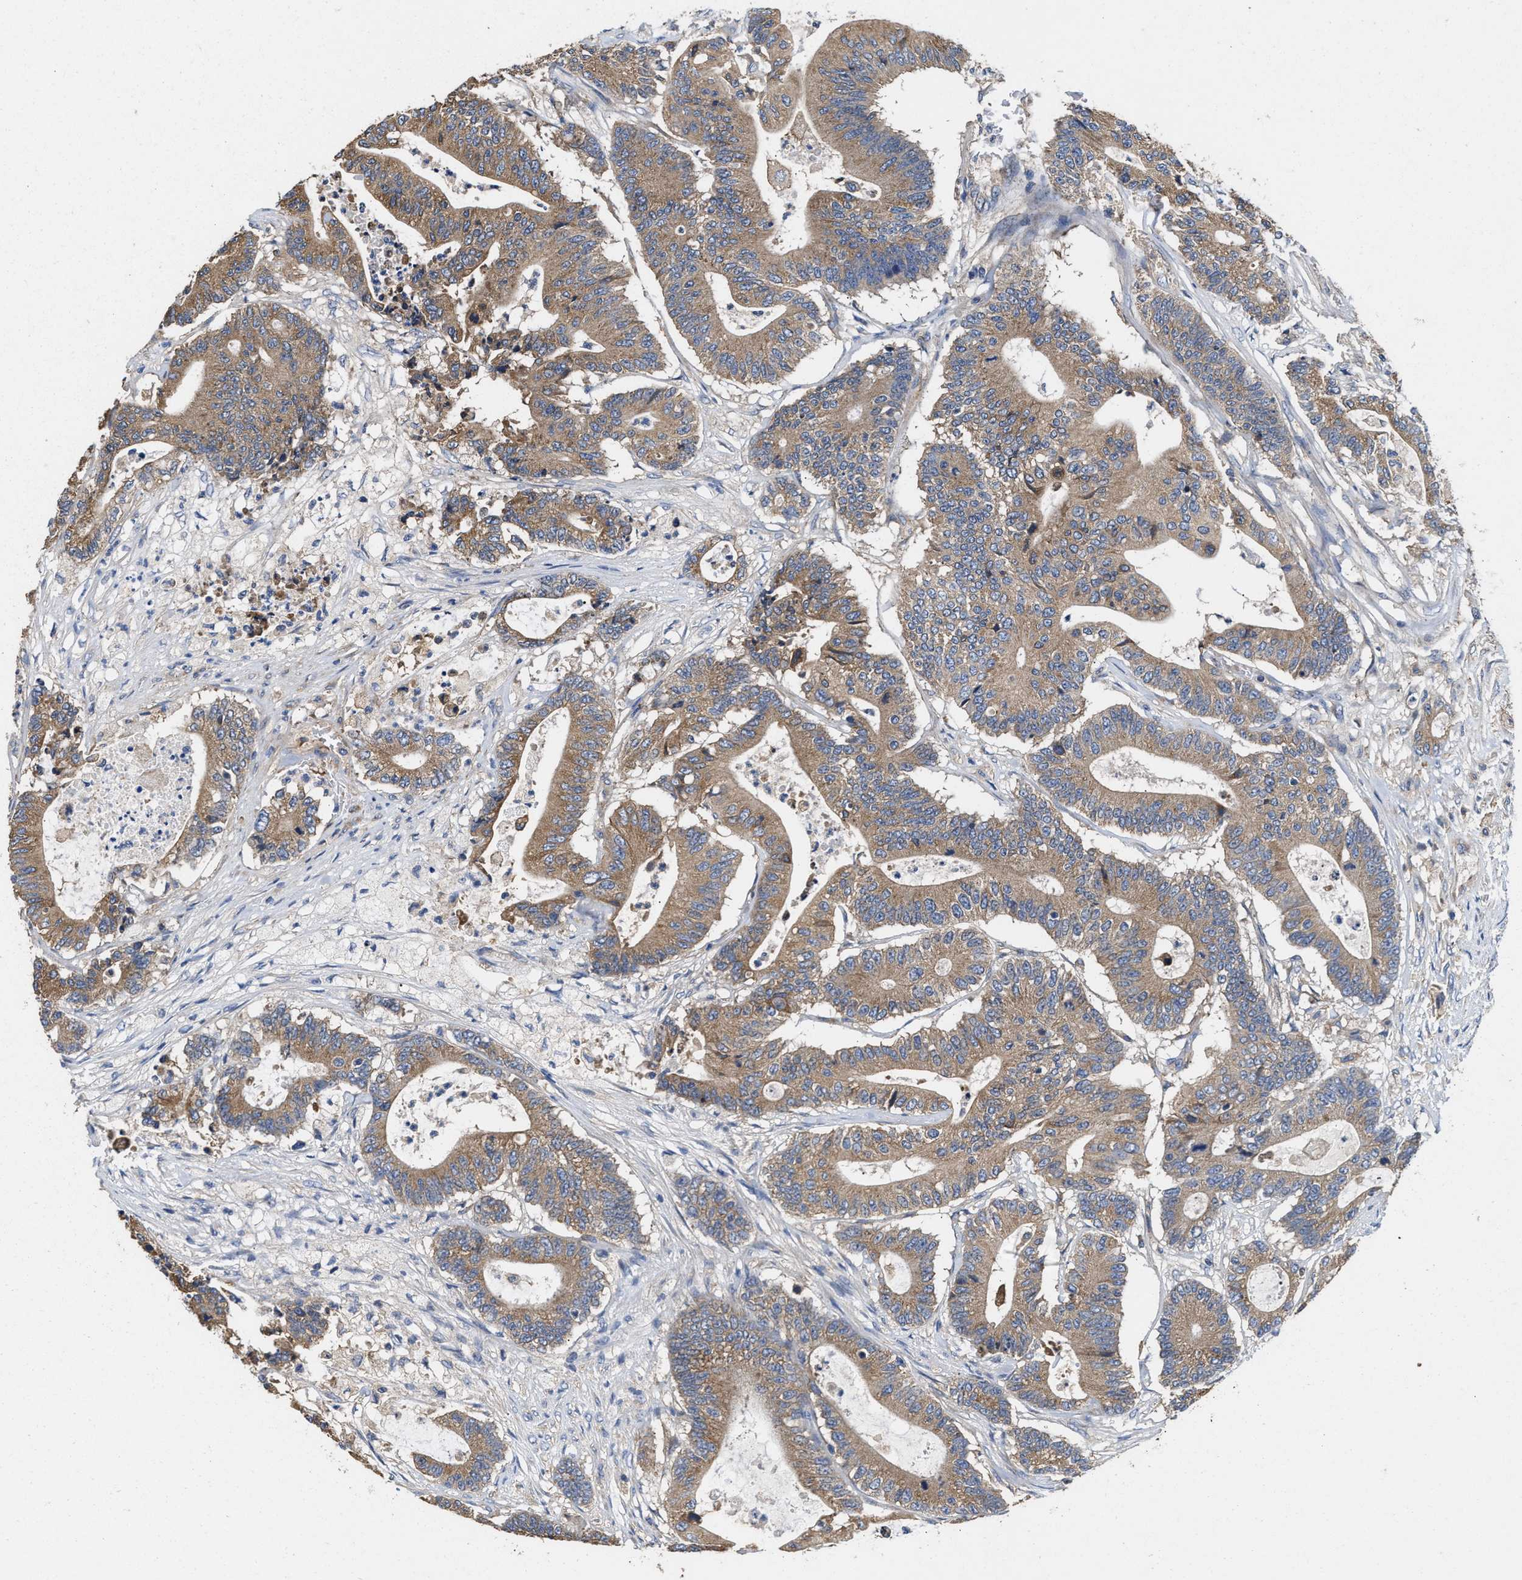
{"staining": {"intensity": "moderate", "quantity": ">75%", "location": "cytoplasmic/membranous"}, "tissue": "colorectal cancer", "cell_type": "Tumor cells", "image_type": "cancer", "snomed": [{"axis": "morphology", "description": "Adenocarcinoma, NOS"}, {"axis": "topography", "description": "Colon"}], "caption": "Colorectal adenocarcinoma stained for a protein (brown) displays moderate cytoplasmic/membranous positive positivity in about >75% of tumor cells.", "gene": "KLB", "patient": {"sex": "female", "age": 84}}